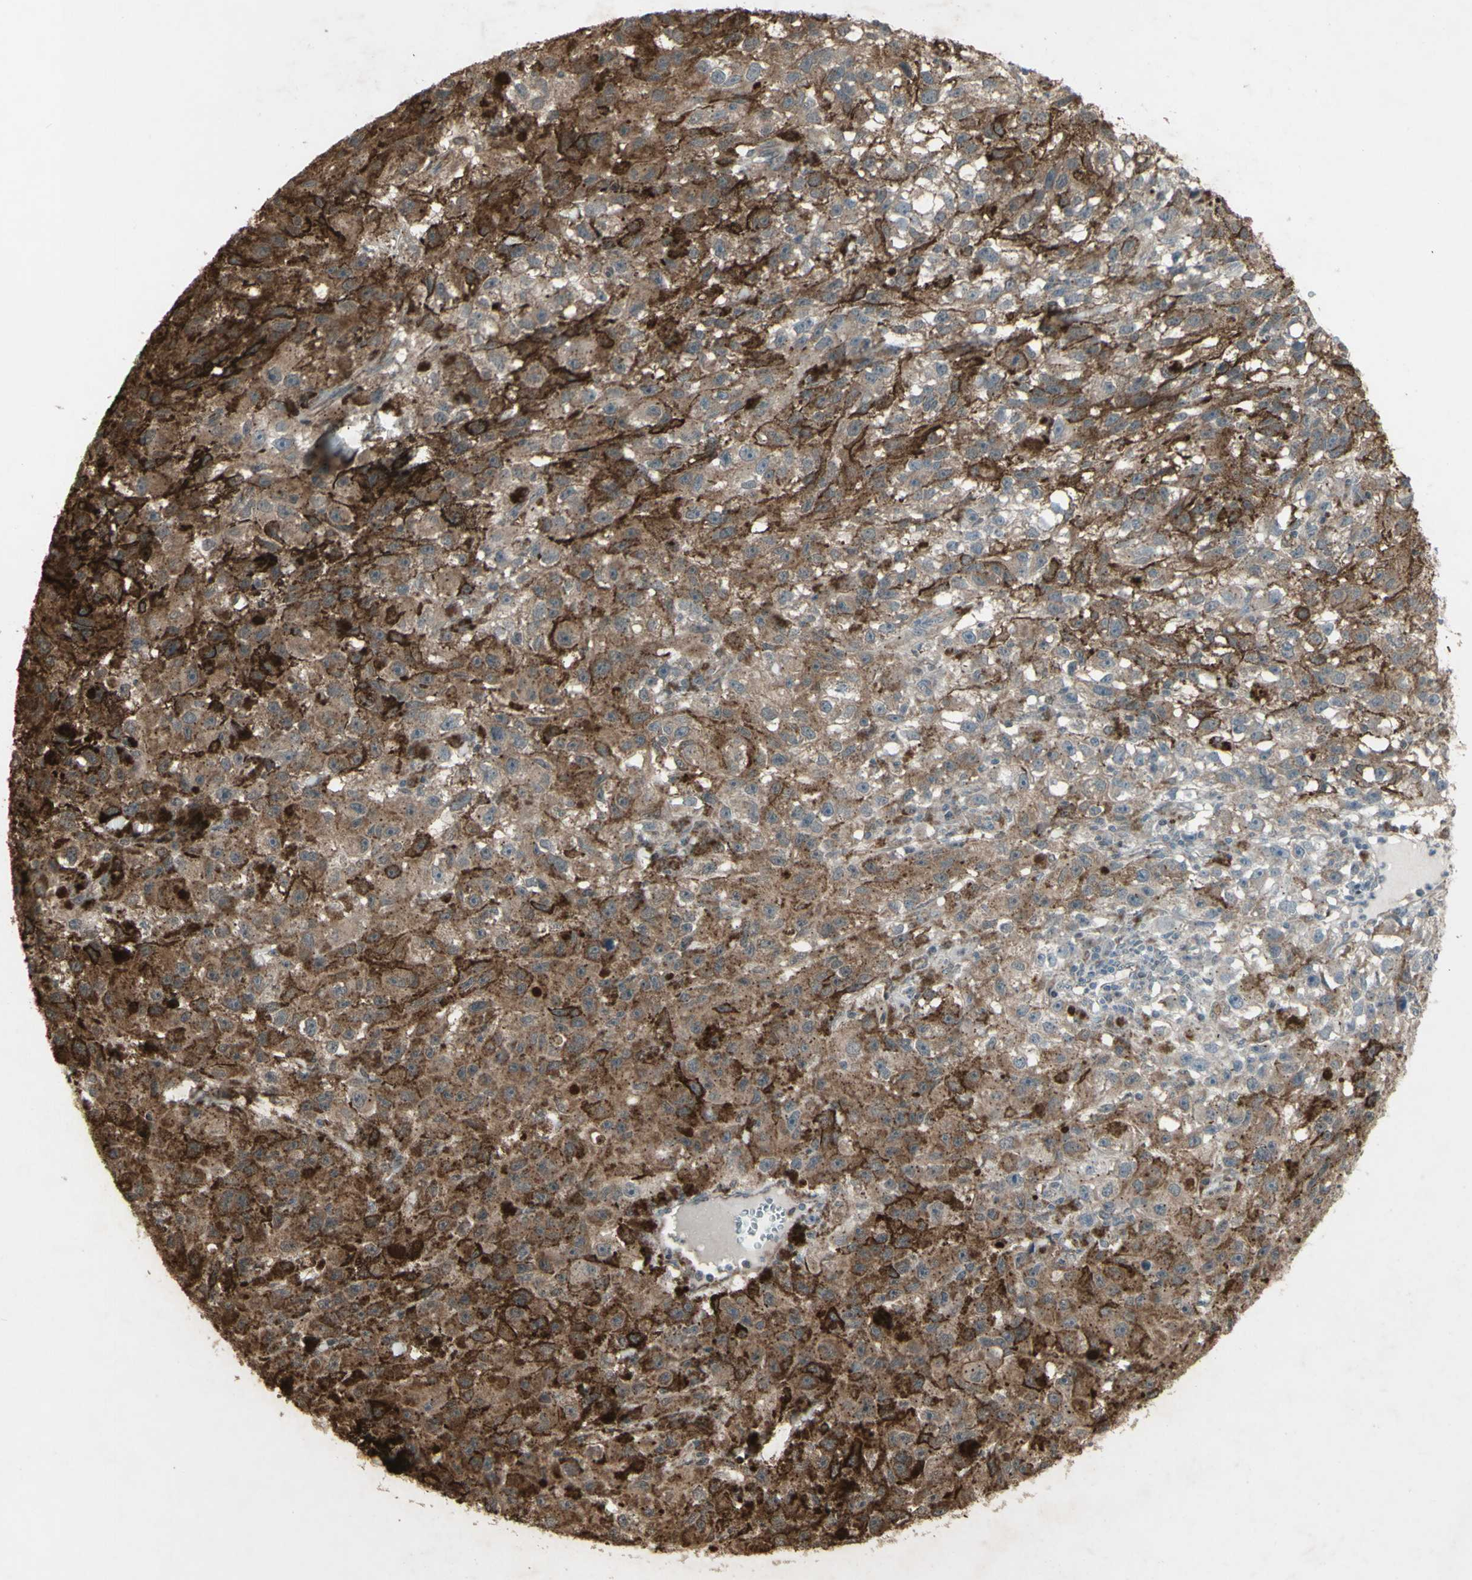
{"staining": {"intensity": "weak", "quantity": ">75%", "location": "cytoplasmic/membranous"}, "tissue": "melanoma", "cell_type": "Tumor cells", "image_type": "cancer", "snomed": [{"axis": "morphology", "description": "Malignant melanoma, NOS"}, {"axis": "topography", "description": "Skin"}], "caption": "About >75% of tumor cells in malignant melanoma show weak cytoplasmic/membranous protein positivity as visualized by brown immunohistochemical staining.", "gene": "FXYD3", "patient": {"sex": "female", "age": 104}}